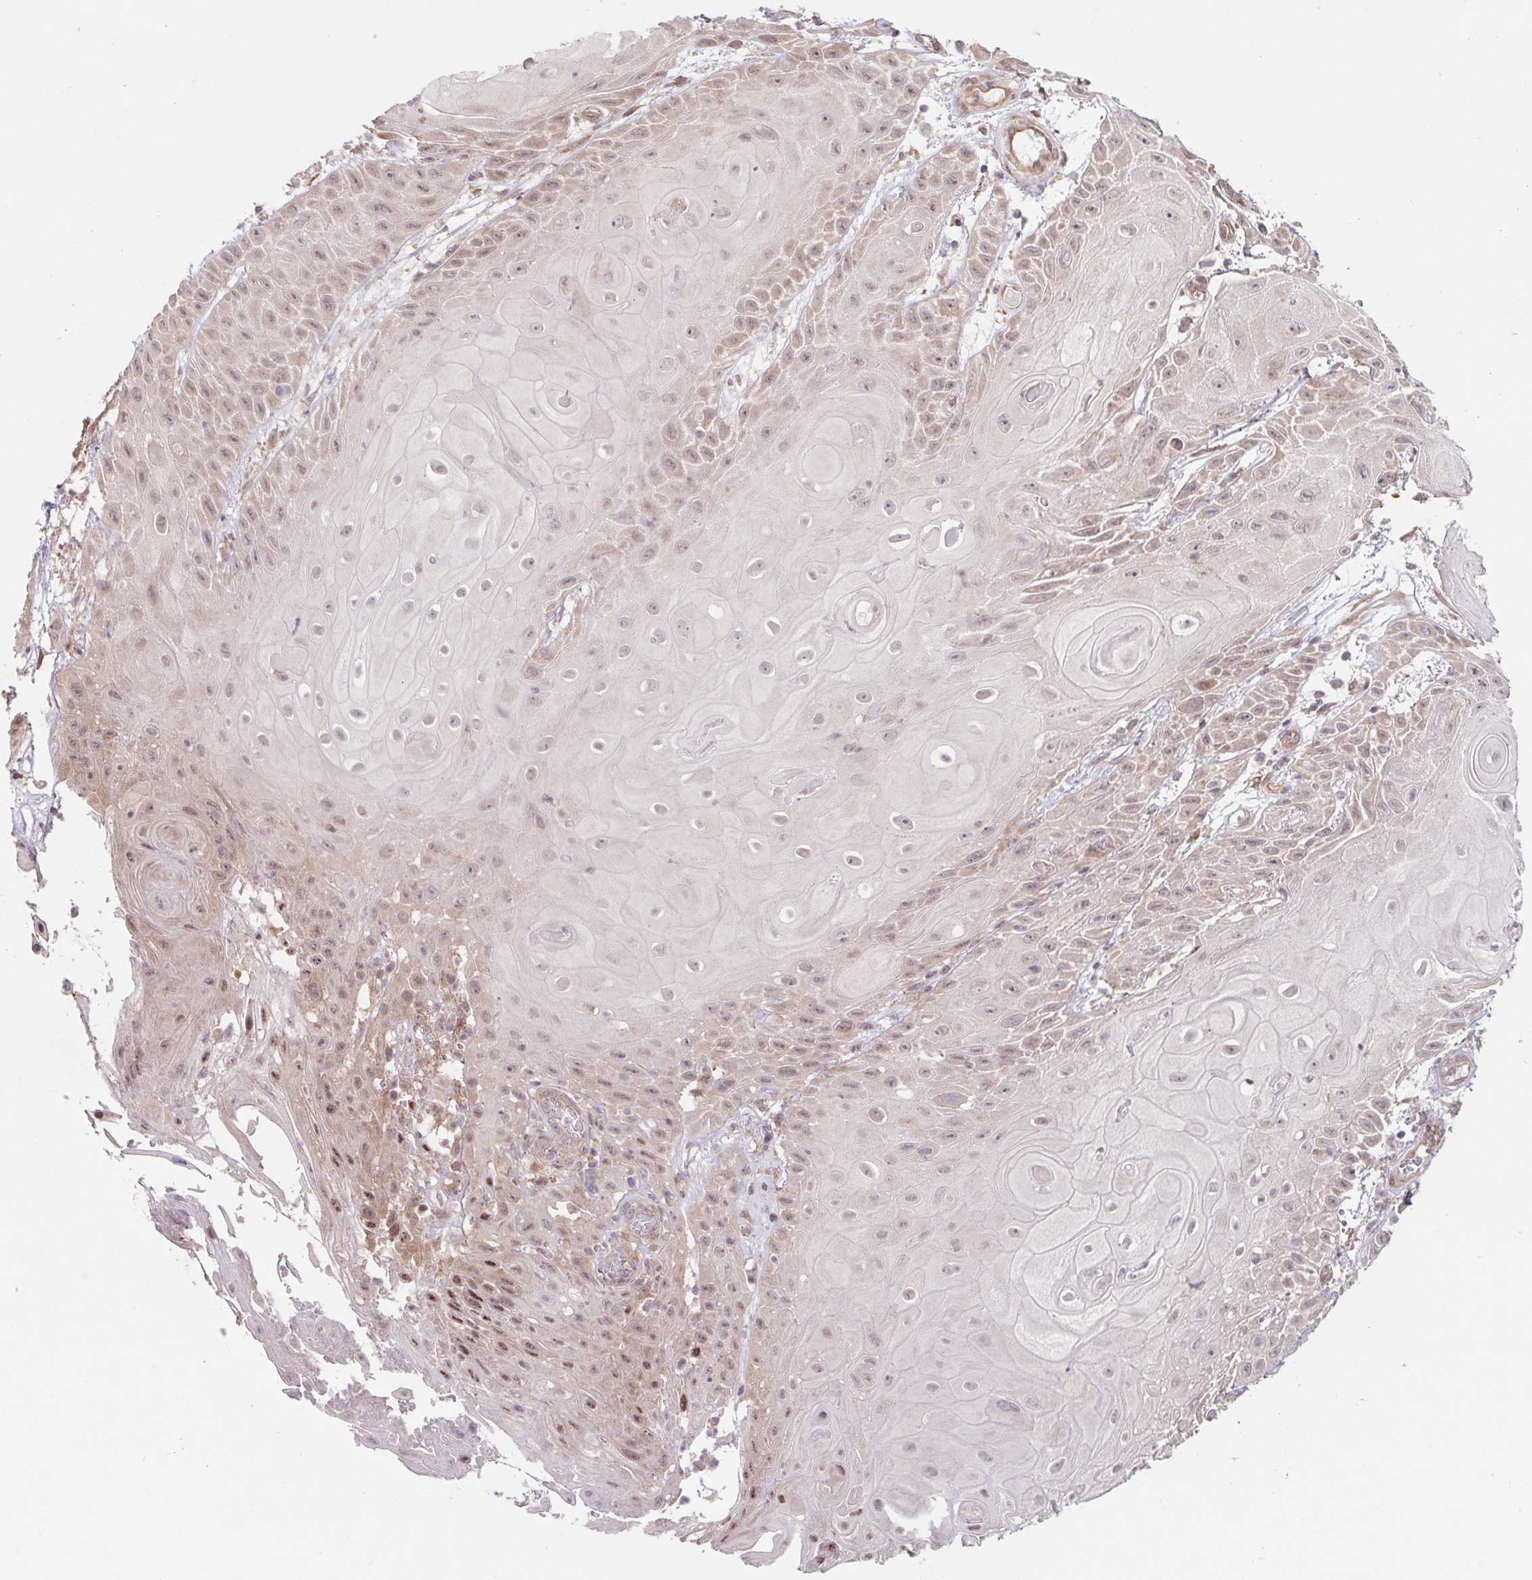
{"staining": {"intensity": "weak", "quantity": "25%-75%", "location": "cytoplasmic/membranous,nuclear"}, "tissue": "skin cancer", "cell_type": "Tumor cells", "image_type": "cancer", "snomed": [{"axis": "morphology", "description": "Squamous cell carcinoma, NOS"}, {"axis": "topography", "description": "Skin"}], "caption": "Squamous cell carcinoma (skin) was stained to show a protein in brown. There is low levels of weak cytoplasmic/membranous and nuclear staining in approximately 25%-75% of tumor cells.", "gene": "HFE", "patient": {"sex": "male", "age": 62}}